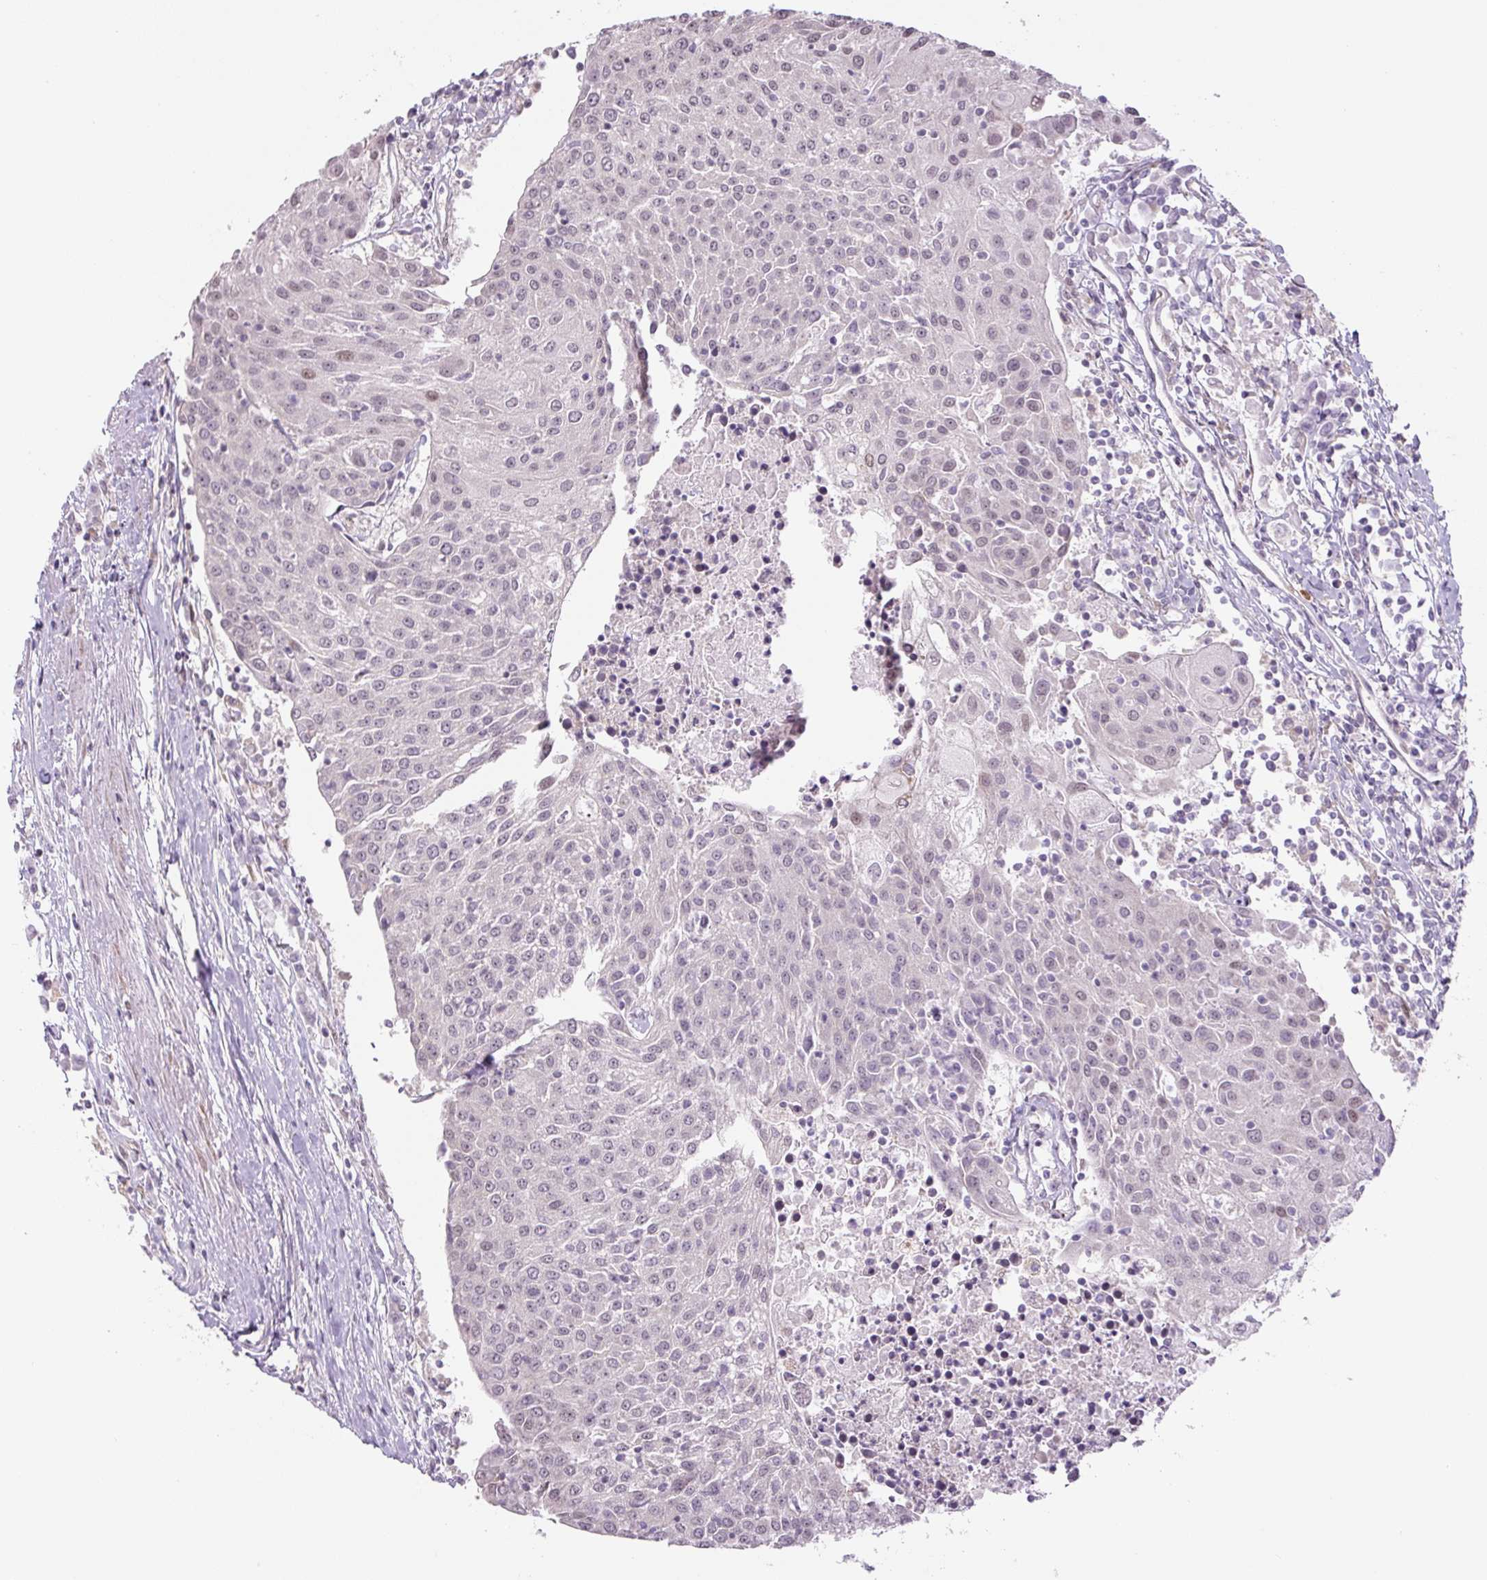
{"staining": {"intensity": "weak", "quantity": "<25%", "location": "nuclear"}, "tissue": "urothelial cancer", "cell_type": "Tumor cells", "image_type": "cancer", "snomed": [{"axis": "morphology", "description": "Urothelial carcinoma, High grade"}, {"axis": "topography", "description": "Urinary bladder"}], "caption": "There is no significant staining in tumor cells of high-grade urothelial carcinoma.", "gene": "TCFL5", "patient": {"sex": "female", "age": 85}}